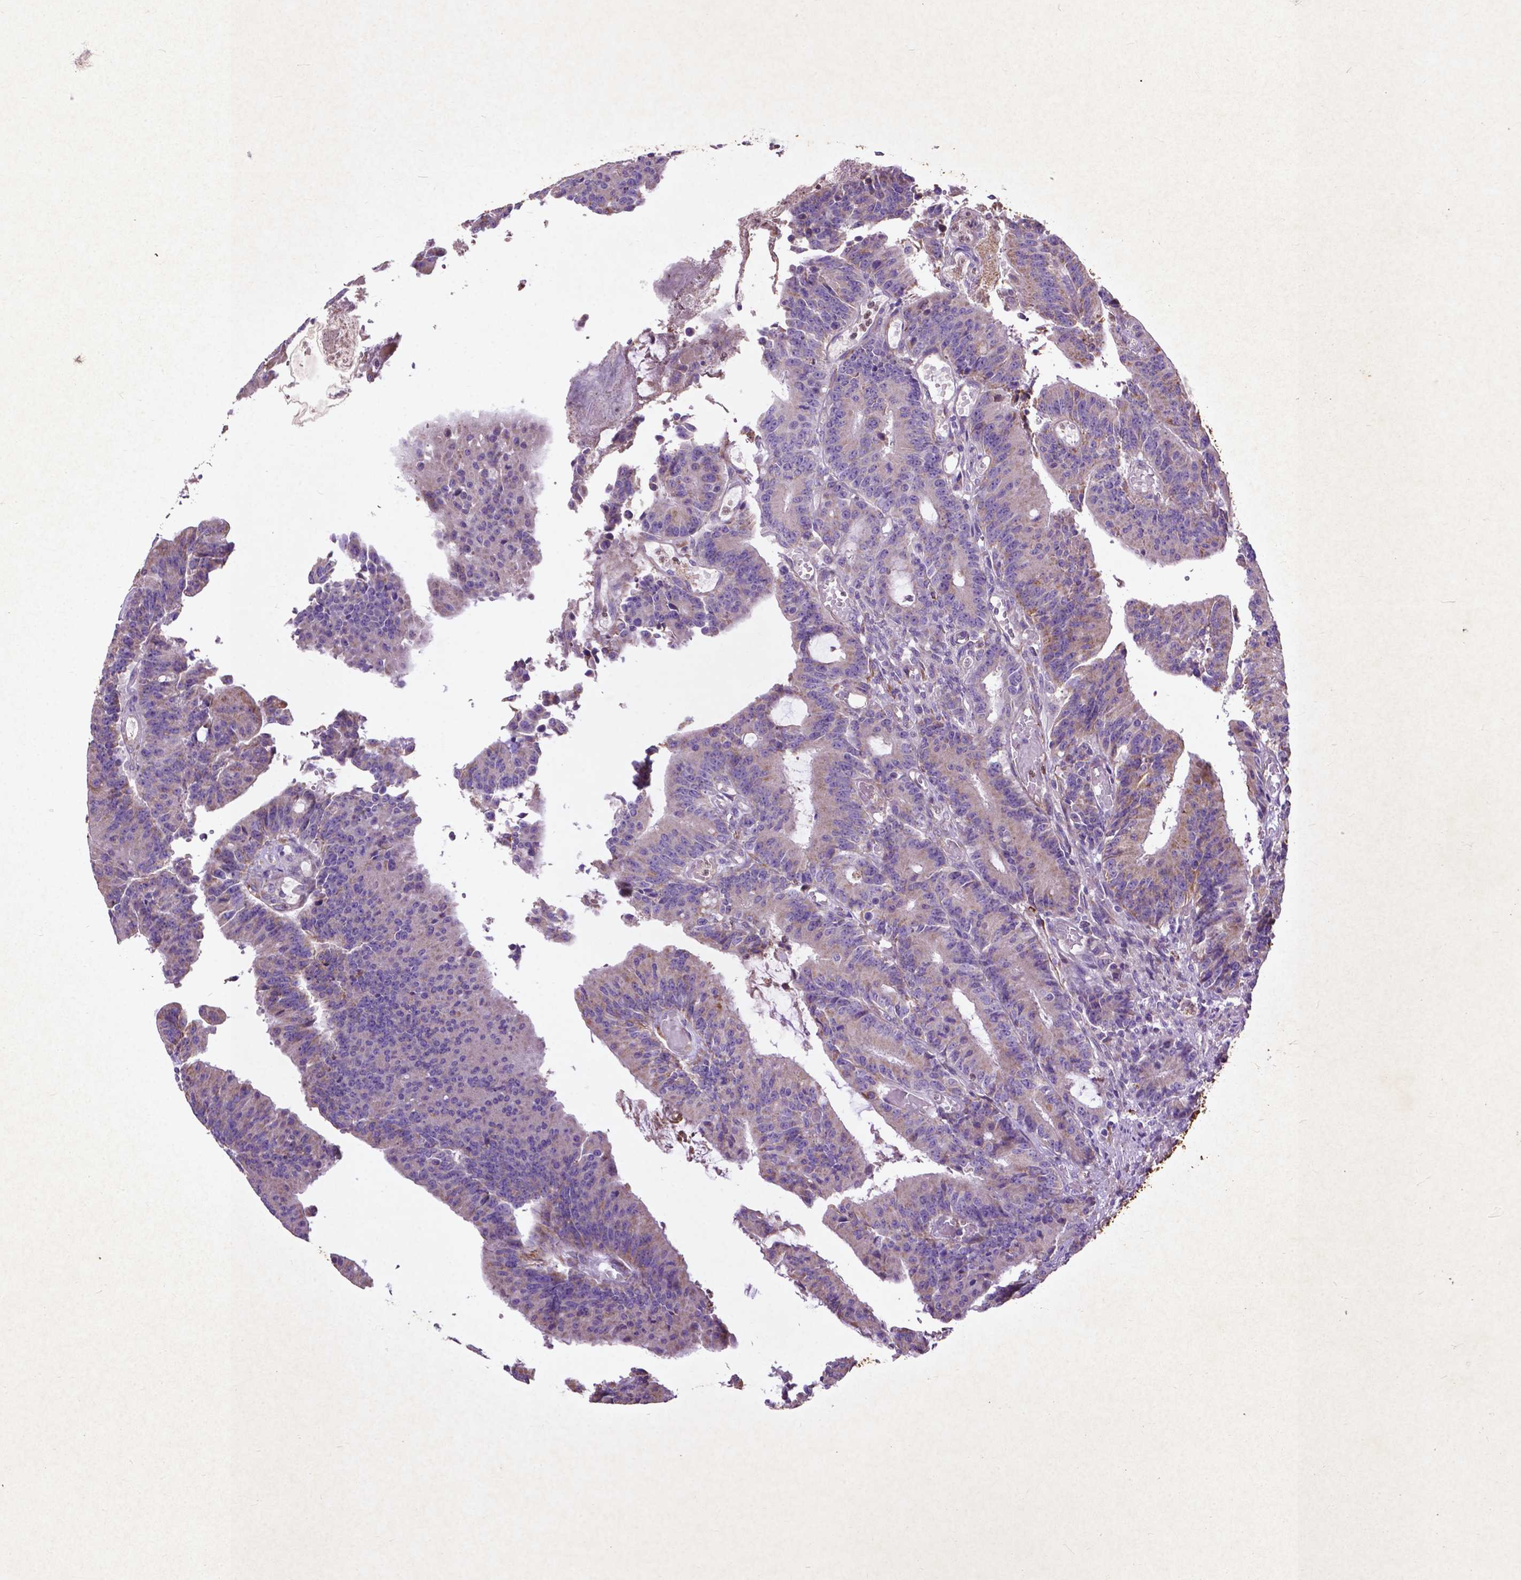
{"staining": {"intensity": "weak", "quantity": "25%-75%", "location": "cytoplasmic/membranous"}, "tissue": "colorectal cancer", "cell_type": "Tumor cells", "image_type": "cancer", "snomed": [{"axis": "morphology", "description": "Adenocarcinoma, NOS"}, {"axis": "topography", "description": "Colon"}], "caption": "A high-resolution micrograph shows IHC staining of adenocarcinoma (colorectal), which exhibits weak cytoplasmic/membranous expression in approximately 25%-75% of tumor cells. (Stains: DAB (3,3'-diaminobenzidine) in brown, nuclei in blue, Microscopy: brightfield microscopy at high magnification).", "gene": "THEGL", "patient": {"sex": "female", "age": 78}}